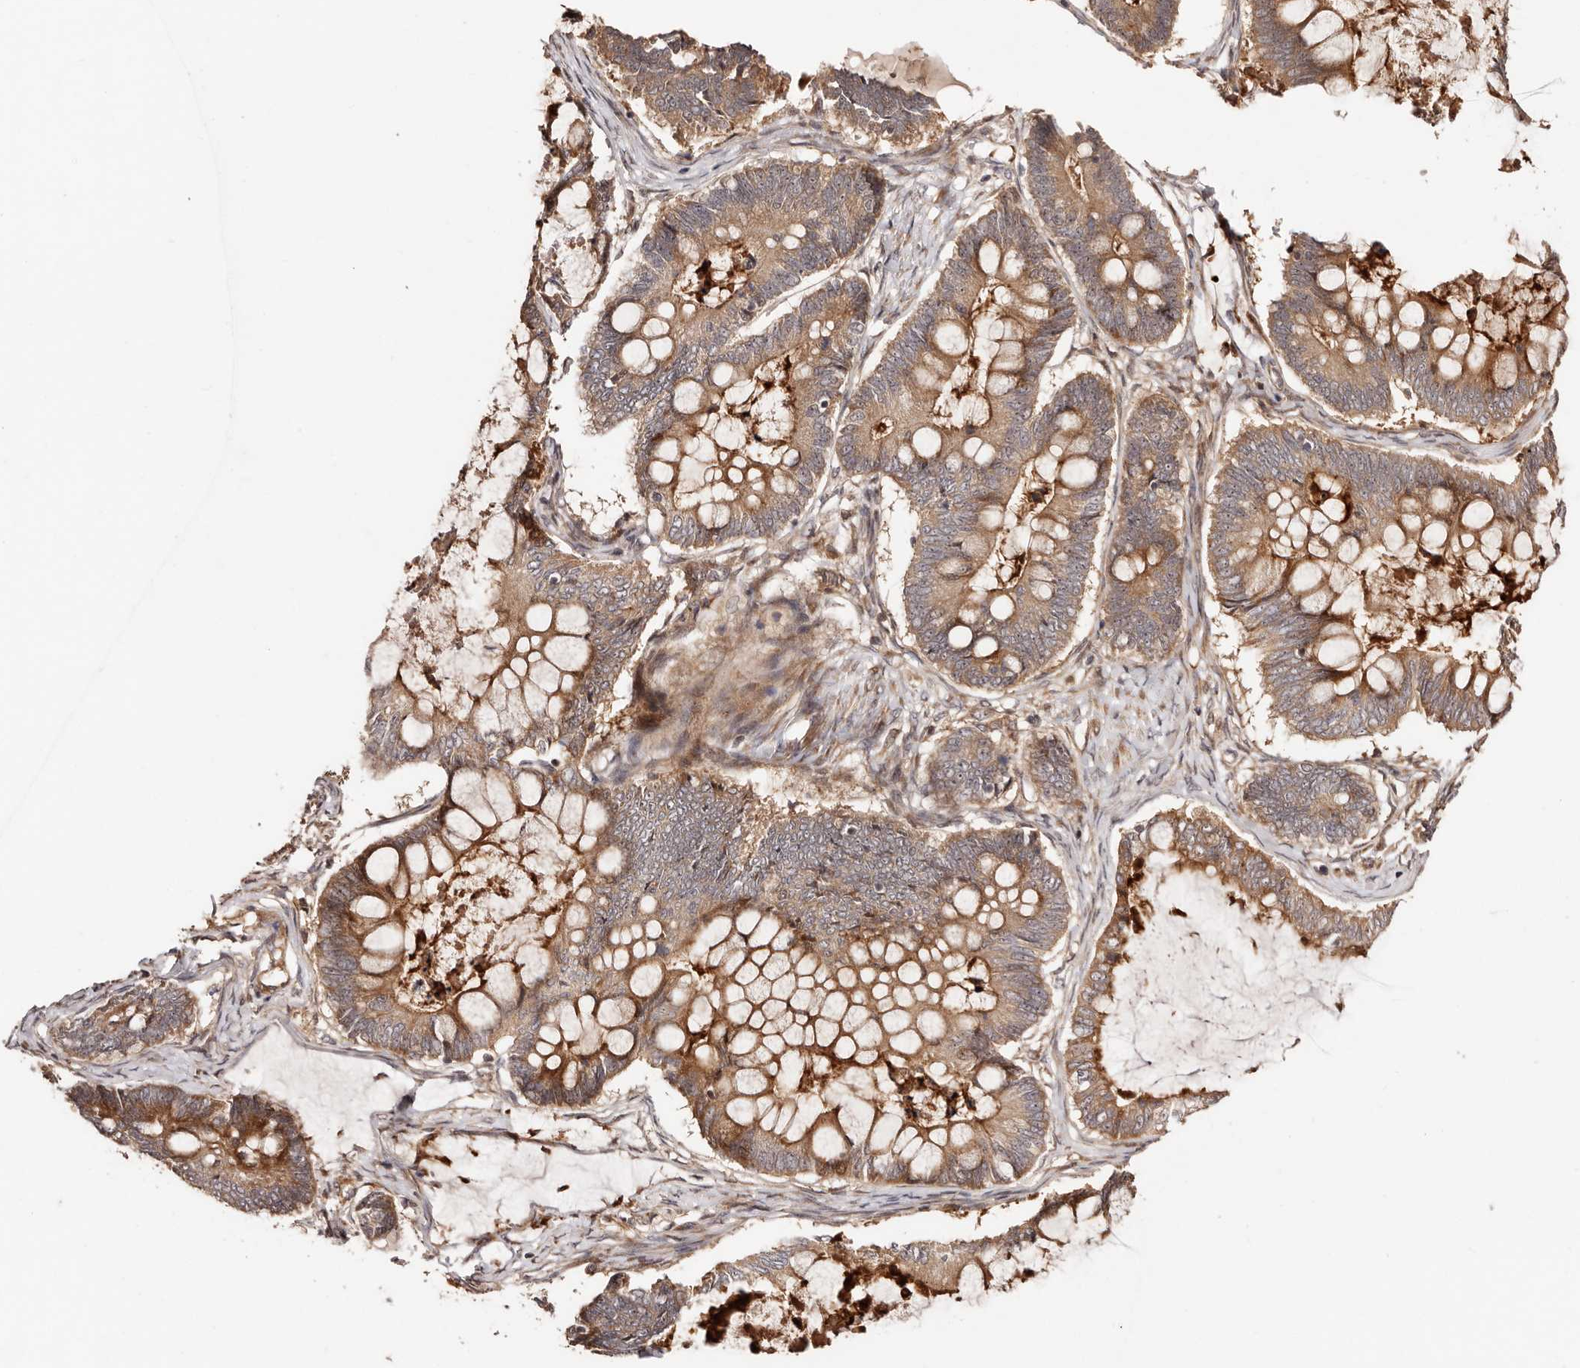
{"staining": {"intensity": "moderate", "quantity": ">75%", "location": "cytoplasmic/membranous"}, "tissue": "ovarian cancer", "cell_type": "Tumor cells", "image_type": "cancer", "snomed": [{"axis": "morphology", "description": "Cystadenocarcinoma, mucinous, NOS"}, {"axis": "topography", "description": "Ovary"}], "caption": "Protein analysis of mucinous cystadenocarcinoma (ovarian) tissue demonstrates moderate cytoplasmic/membranous expression in about >75% of tumor cells.", "gene": "PTPN22", "patient": {"sex": "female", "age": 61}}